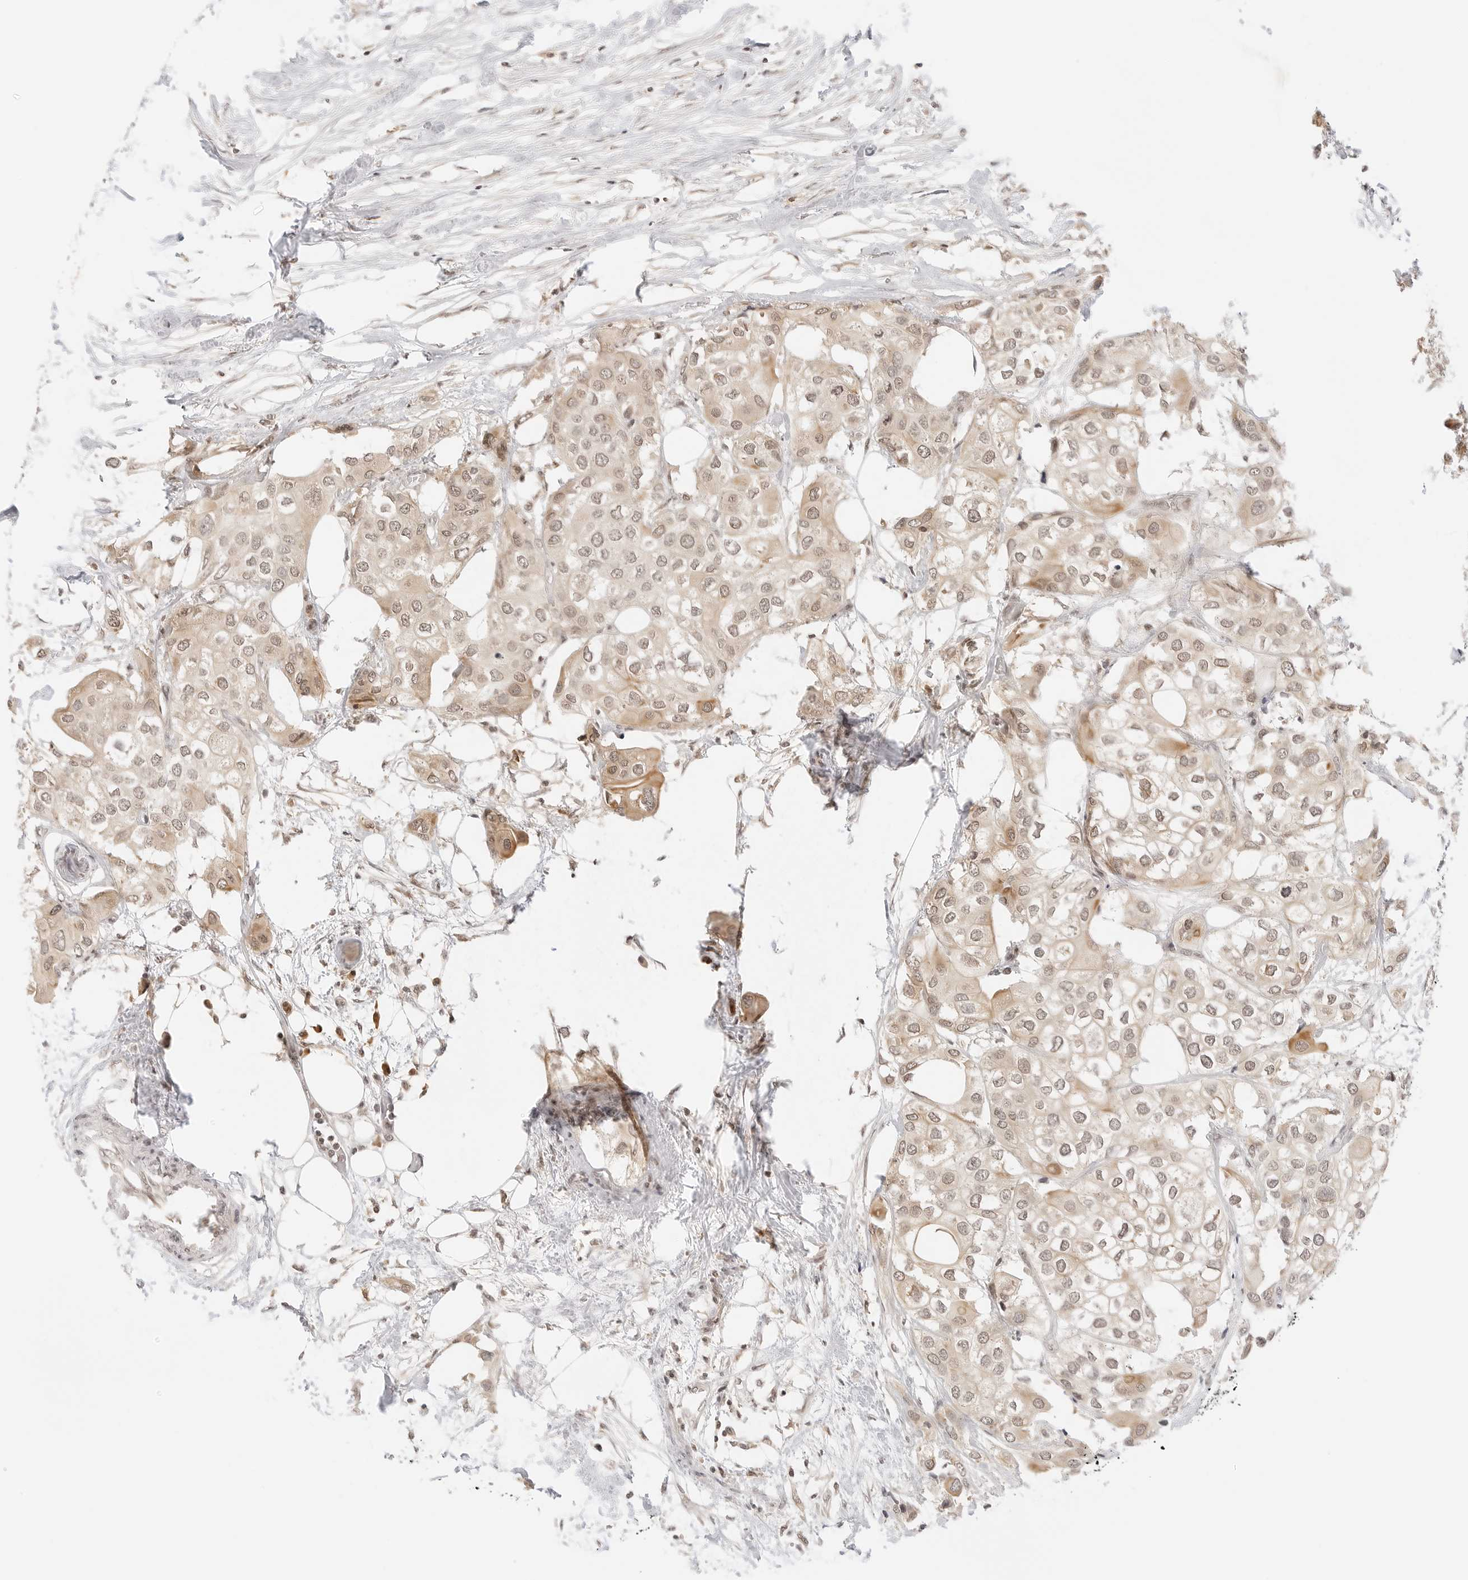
{"staining": {"intensity": "weak", "quantity": ">75%", "location": "cytoplasmic/membranous,nuclear"}, "tissue": "urothelial cancer", "cell_type": "Tumor cells", "image_type": "cancer", "snomed": [{"axis": "morphology", "description": "Urothelial carcinoma, High grade"}, {"axis": "topography", "description": "Urinary bladder"}], "caption": "A histopathology image of human urothelial cancer stained for a protein exhibits weak cytoplasmic/membranous and nuclear brown staining in tumor cells.", "gene": "SEPTIN4", "patient": {"sex": "male", "age": 64}}